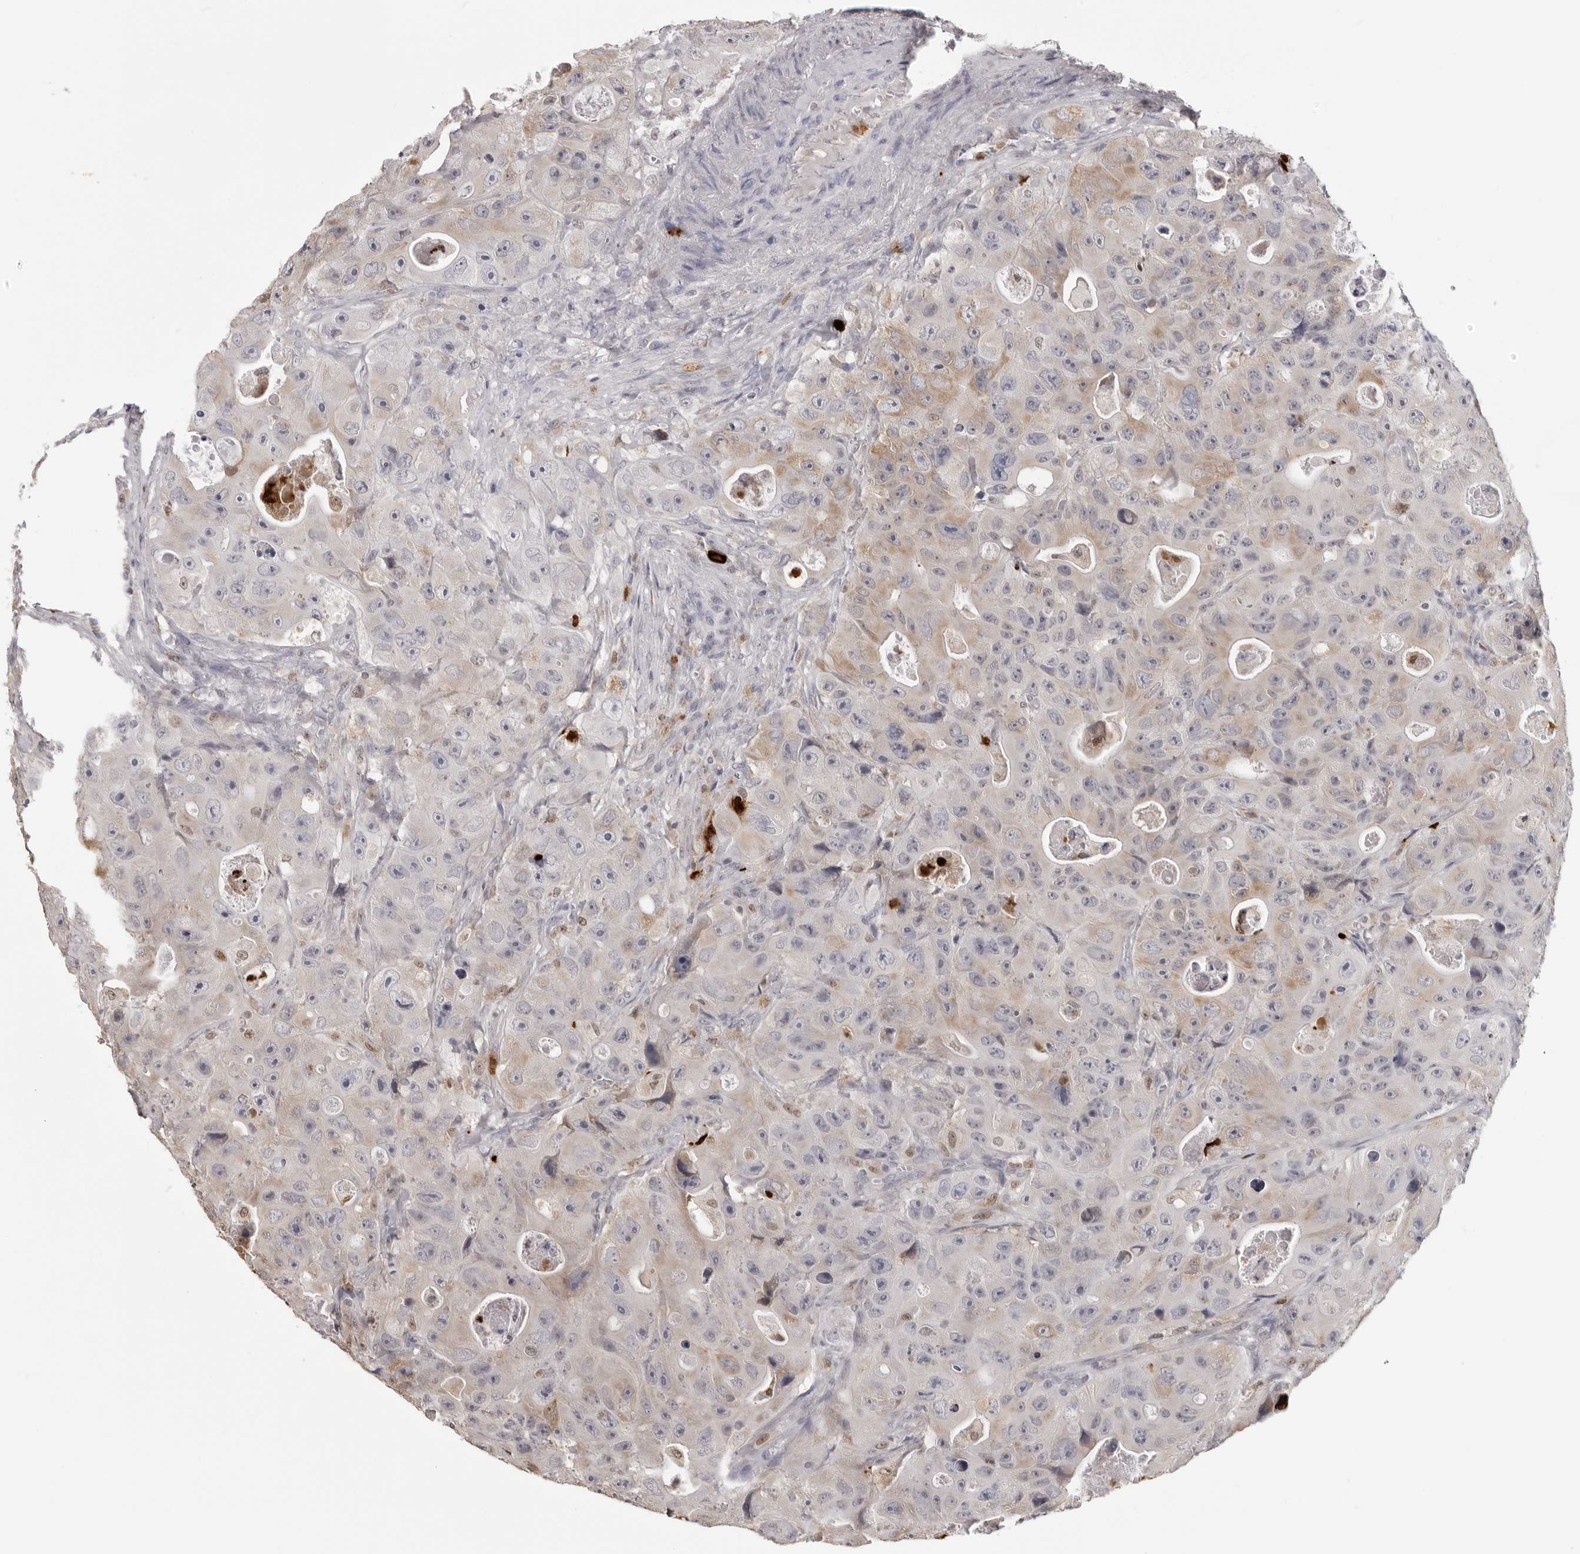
{"staining": {"intensity": "weak", "quantity": "<25%", "location": "cytoplasmic/membranous"}, "tissue": "colorectal cancer", "cell_type": "Tumor cells", "image_type": "cancer", "snomed": [{"axis": "morphology", "description": "Adenocarcinoma, NOS"}, {"axis": "topography", "description": "Colon"}], "caption": "IHC histopathology image of neoplastic tissue: colorectal adenocarcinoma stained with DAB (3,3'-diaminobenzidine) displays no significant protein expression in tumor cells. The staining is performed using DAB (3,3'-diaminobenzidine) brown chromogen with nuclei counter-stained in using hematoxylin.", "gene": "IL31", "patient": {"sex": "female", "age": 46}}